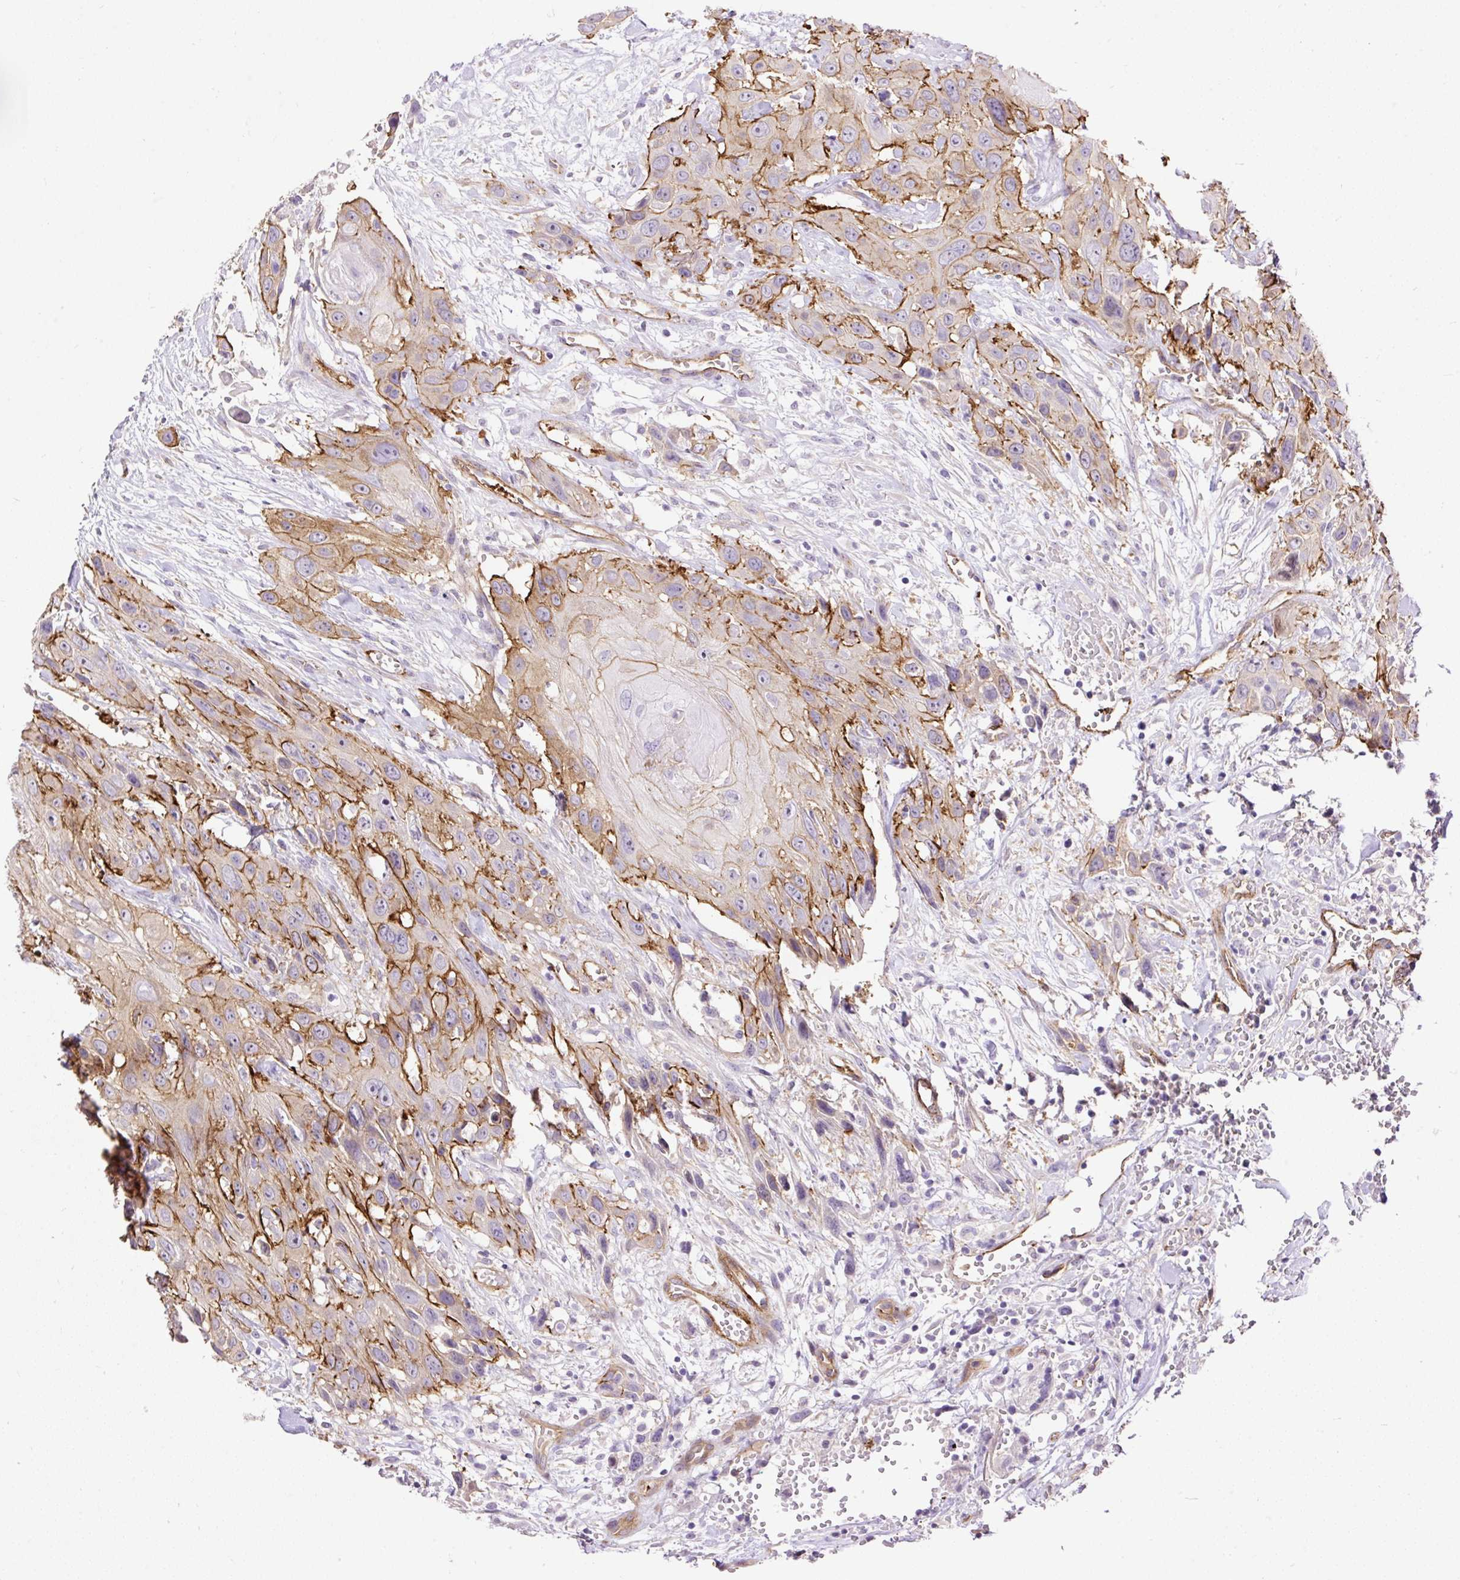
{"staining": {"intensity": "strong", "quantity": "<25%", "location": "cytoplasmic/membranous"}, "tissue": "head and neck cancer", "cell_type": "Tumor cells", "image_type": "cancer", "snomed": [{"axis": "morphology", "description": "Squamous cell carcinoma, NOS"}, {"axis": "topography", "description": "Head-Neck"}], "caption": "The image demonstrates immunohistochemical staining of squamous cell carcinoma (head and neck). There is strong cytoplasmic/membranous positivity is seen in approximately <25% of tumor cells.", "gene": "MAGEB16", "patient": {"sex": "male", "age": 81}}